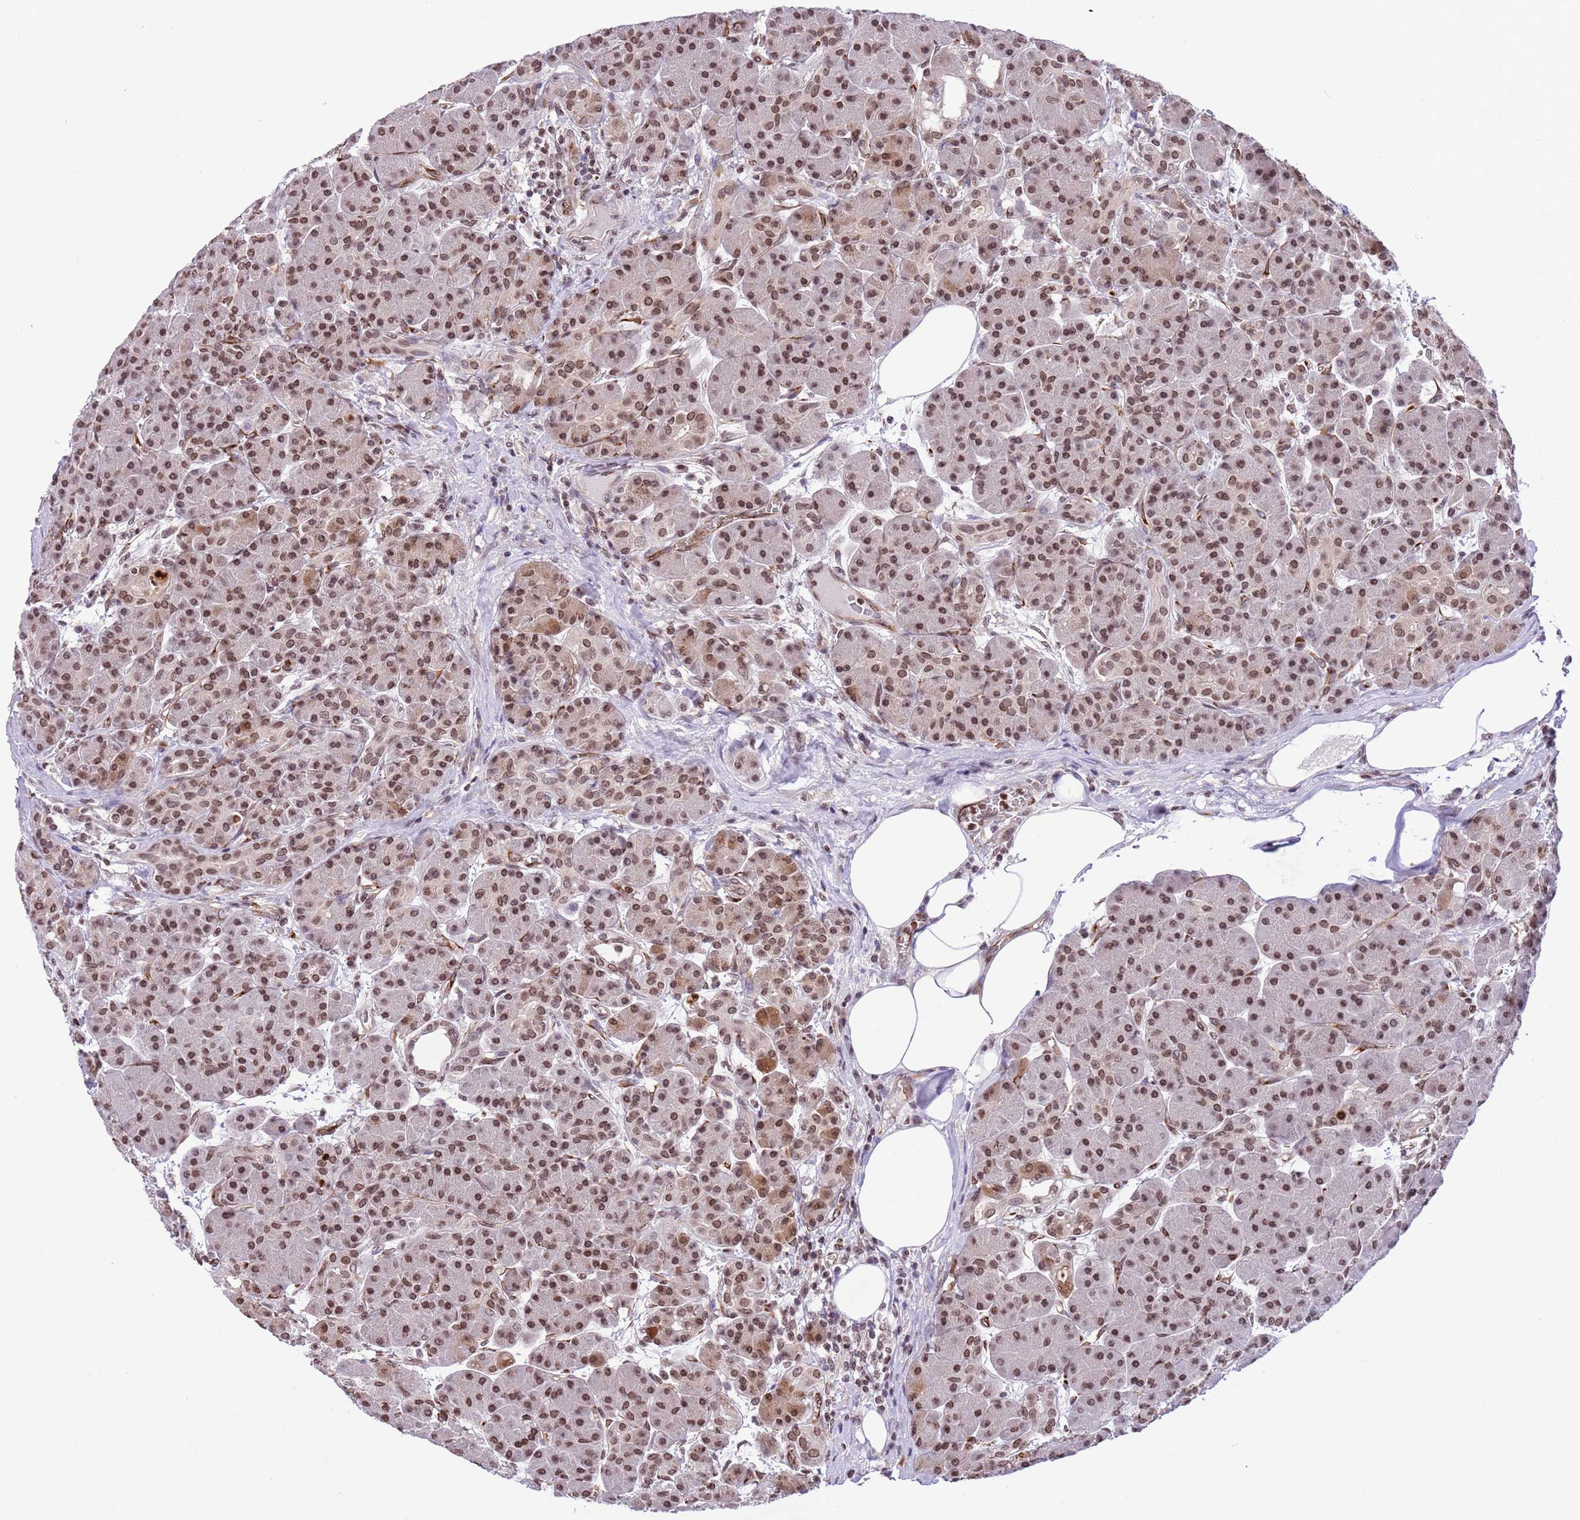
{"staining": {"intensity": "moderate", "quantity": ">75%", "location": "nuclear"}, "tissue": "pancreas", "cell_type": "Exocrine glandular cells", "image_type": "normal", "snomed": [{"axis": "morphology", "description": "Normal tissue, NOS"}, {"axis": "topography", "description": "Pancreas"}], "caption": "Normal pancreas was stained to show a protein in brown. There is medium levels of moderate nuclear expression in approximately >75% of exocrine glandular cells. (brown staining indicates protein expression, while blue staining denotes nuclei).", "gene": "NRIP1", "patient": {"sex": "male", "age": 63}}